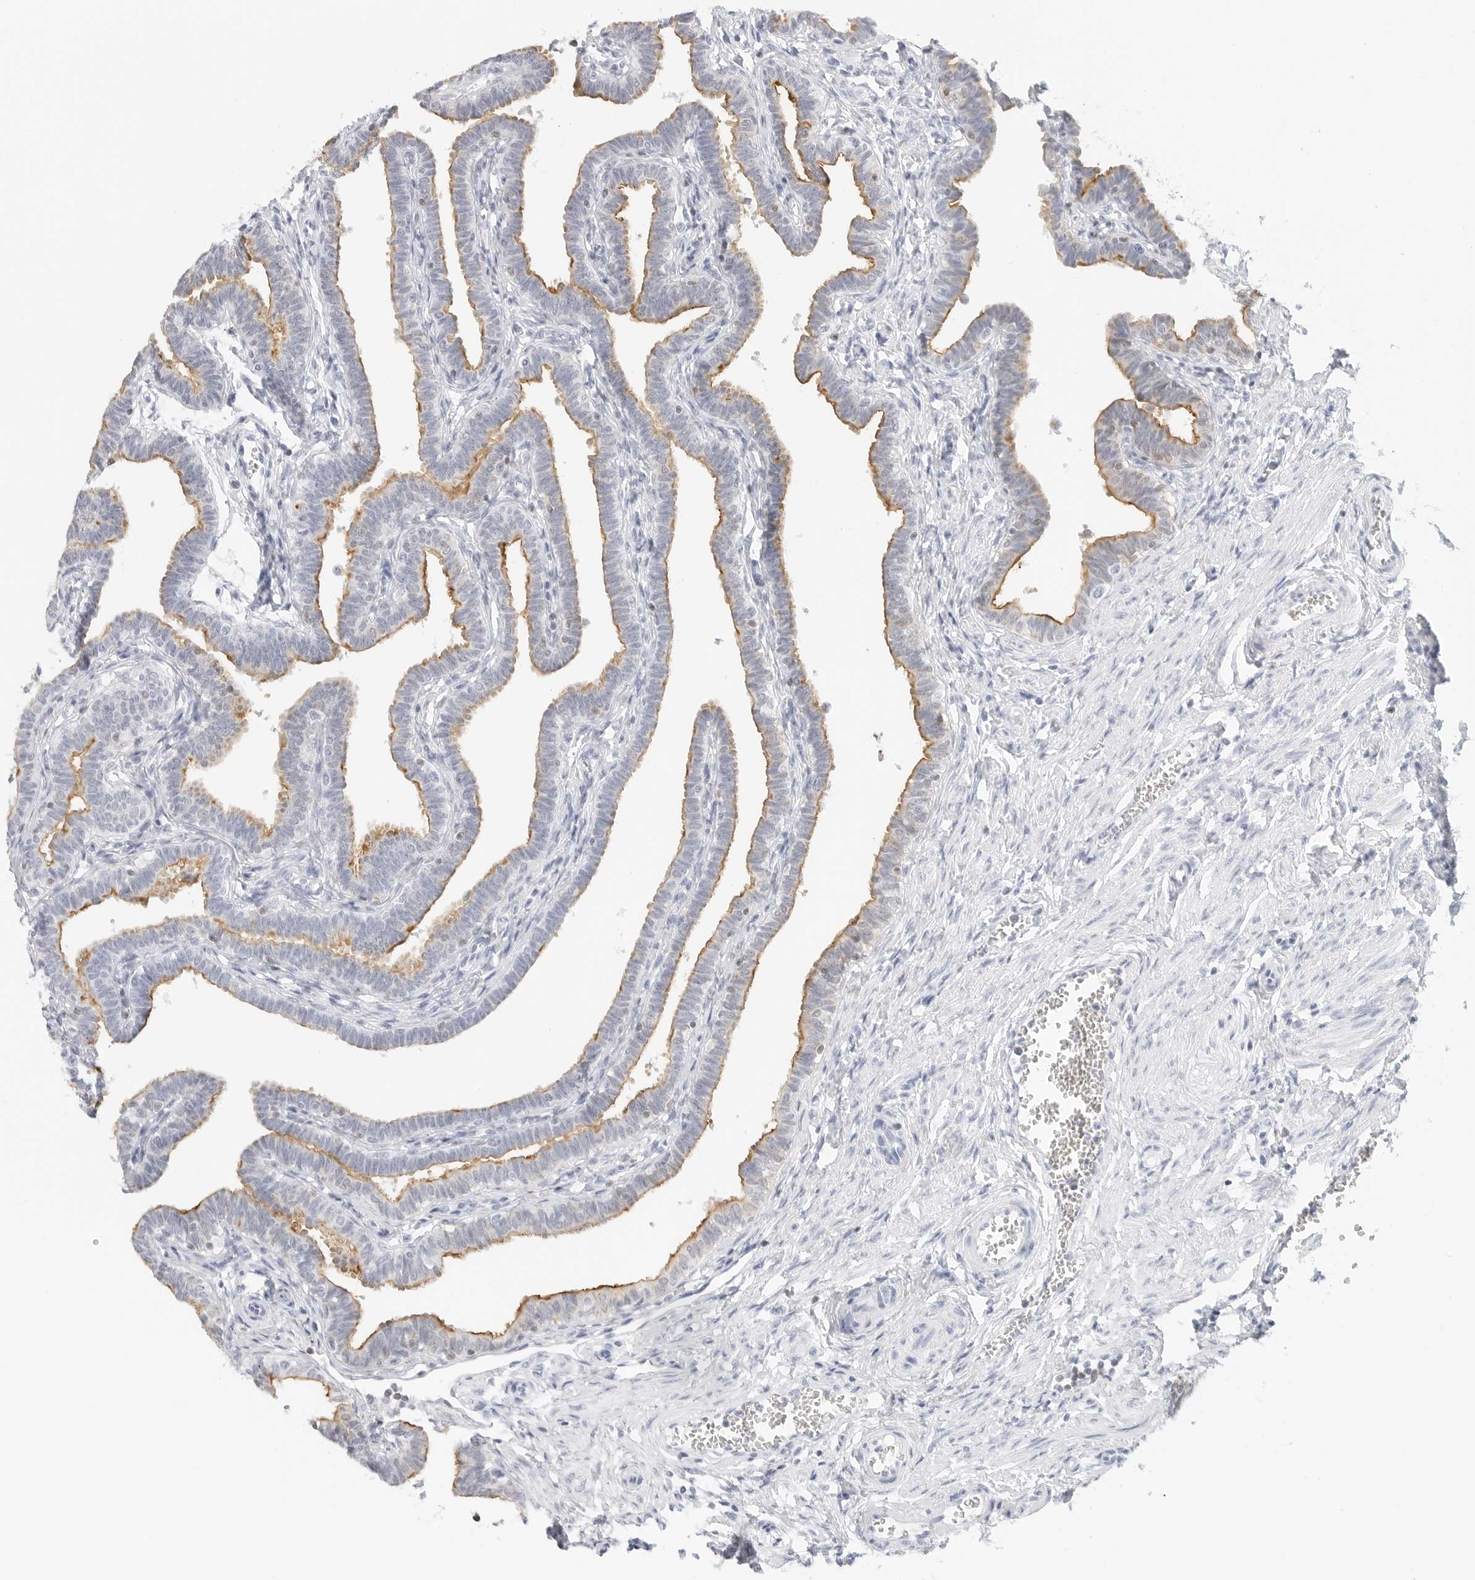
{"staining": {"intensity": "strong", "quantity": ">75%", "location": "cytoplasmic/membranous"}, "tissue": "fallopian tube", "cell_type": "Glandular cells", "image_type": "normal", "snomed": [{"axis": "morphology", "description": "Normal tissue, NOS"}, {"axis": "topography", "description": "Fallopian tube"}, {"axis": "topography", "description": "Ovary"}], "caption": "Brown immunohistochemical staining in normal human fallopian tube exhibits strong cytoplasmic/membranous positivity in about >75% of glandular cells. (DAB (3,3'-diaminobenzidine) = brown stain, brightfield microscopy at high magnification).", "gene": "SLC9A3R1", "patient": {"sex": "female", "age": 23}}